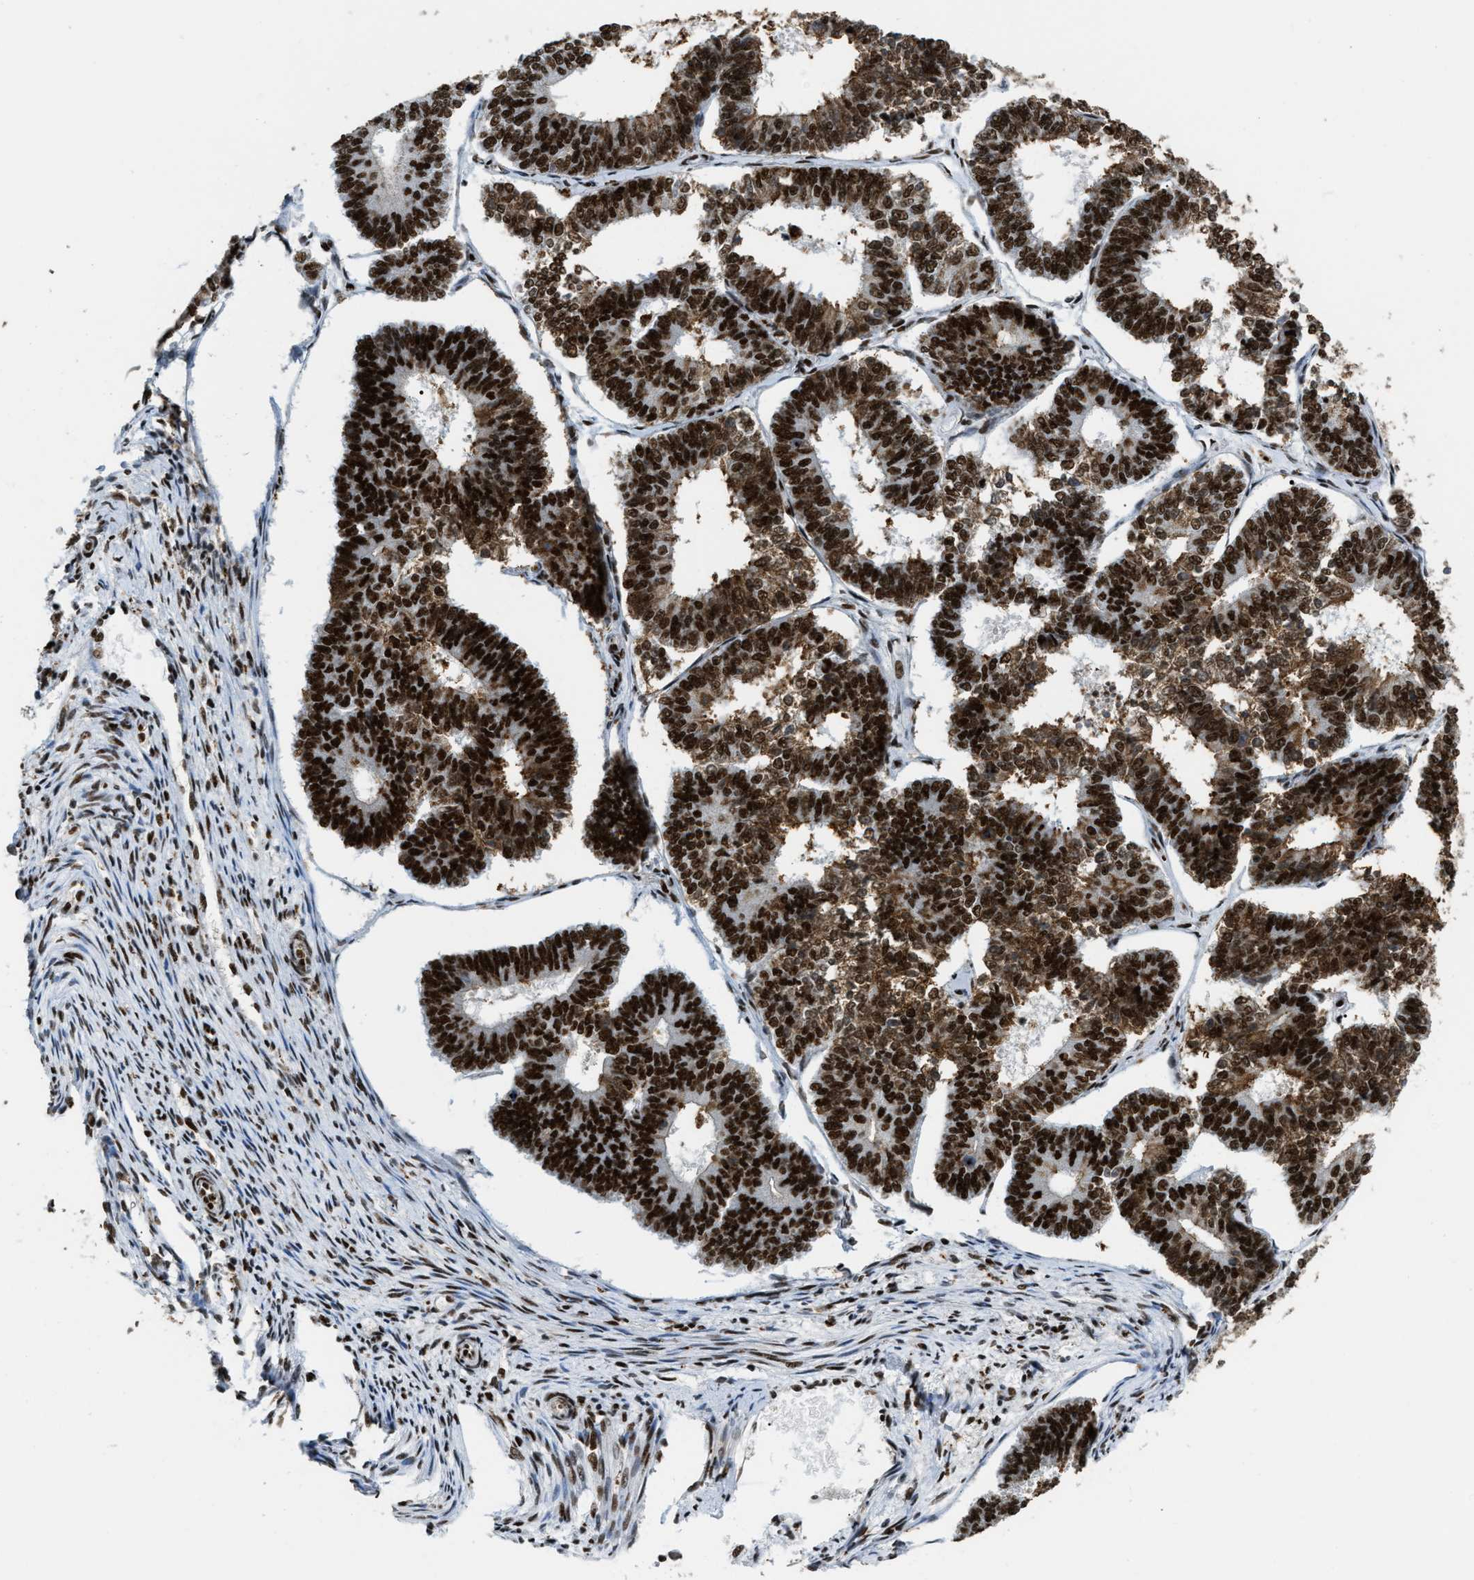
{"staining": {"intensity": "strong", "quantity": ">75%", "location": "cytoplasmic/membranous,nuclear"}, "tissue": "endometrial cancer", "cell_type": "Tumor cells", "image_type": "cancer", "snomed": [{"axis": "morphology", "description": "Adenocarcinoma, NOS"}, {"axis": "topography", "description": "Endometrium"}], "caption": "Tumor cells show high levels of strong cytoplasmic/membranous and nuclear expression in approximately >75% of cells in human endometrial adenocarcinoma. (DAB = brown stain, brightfield microscopy at high magnification).", "gene": "NUMA1", "patient": {"sex": "female", "age": 70}}